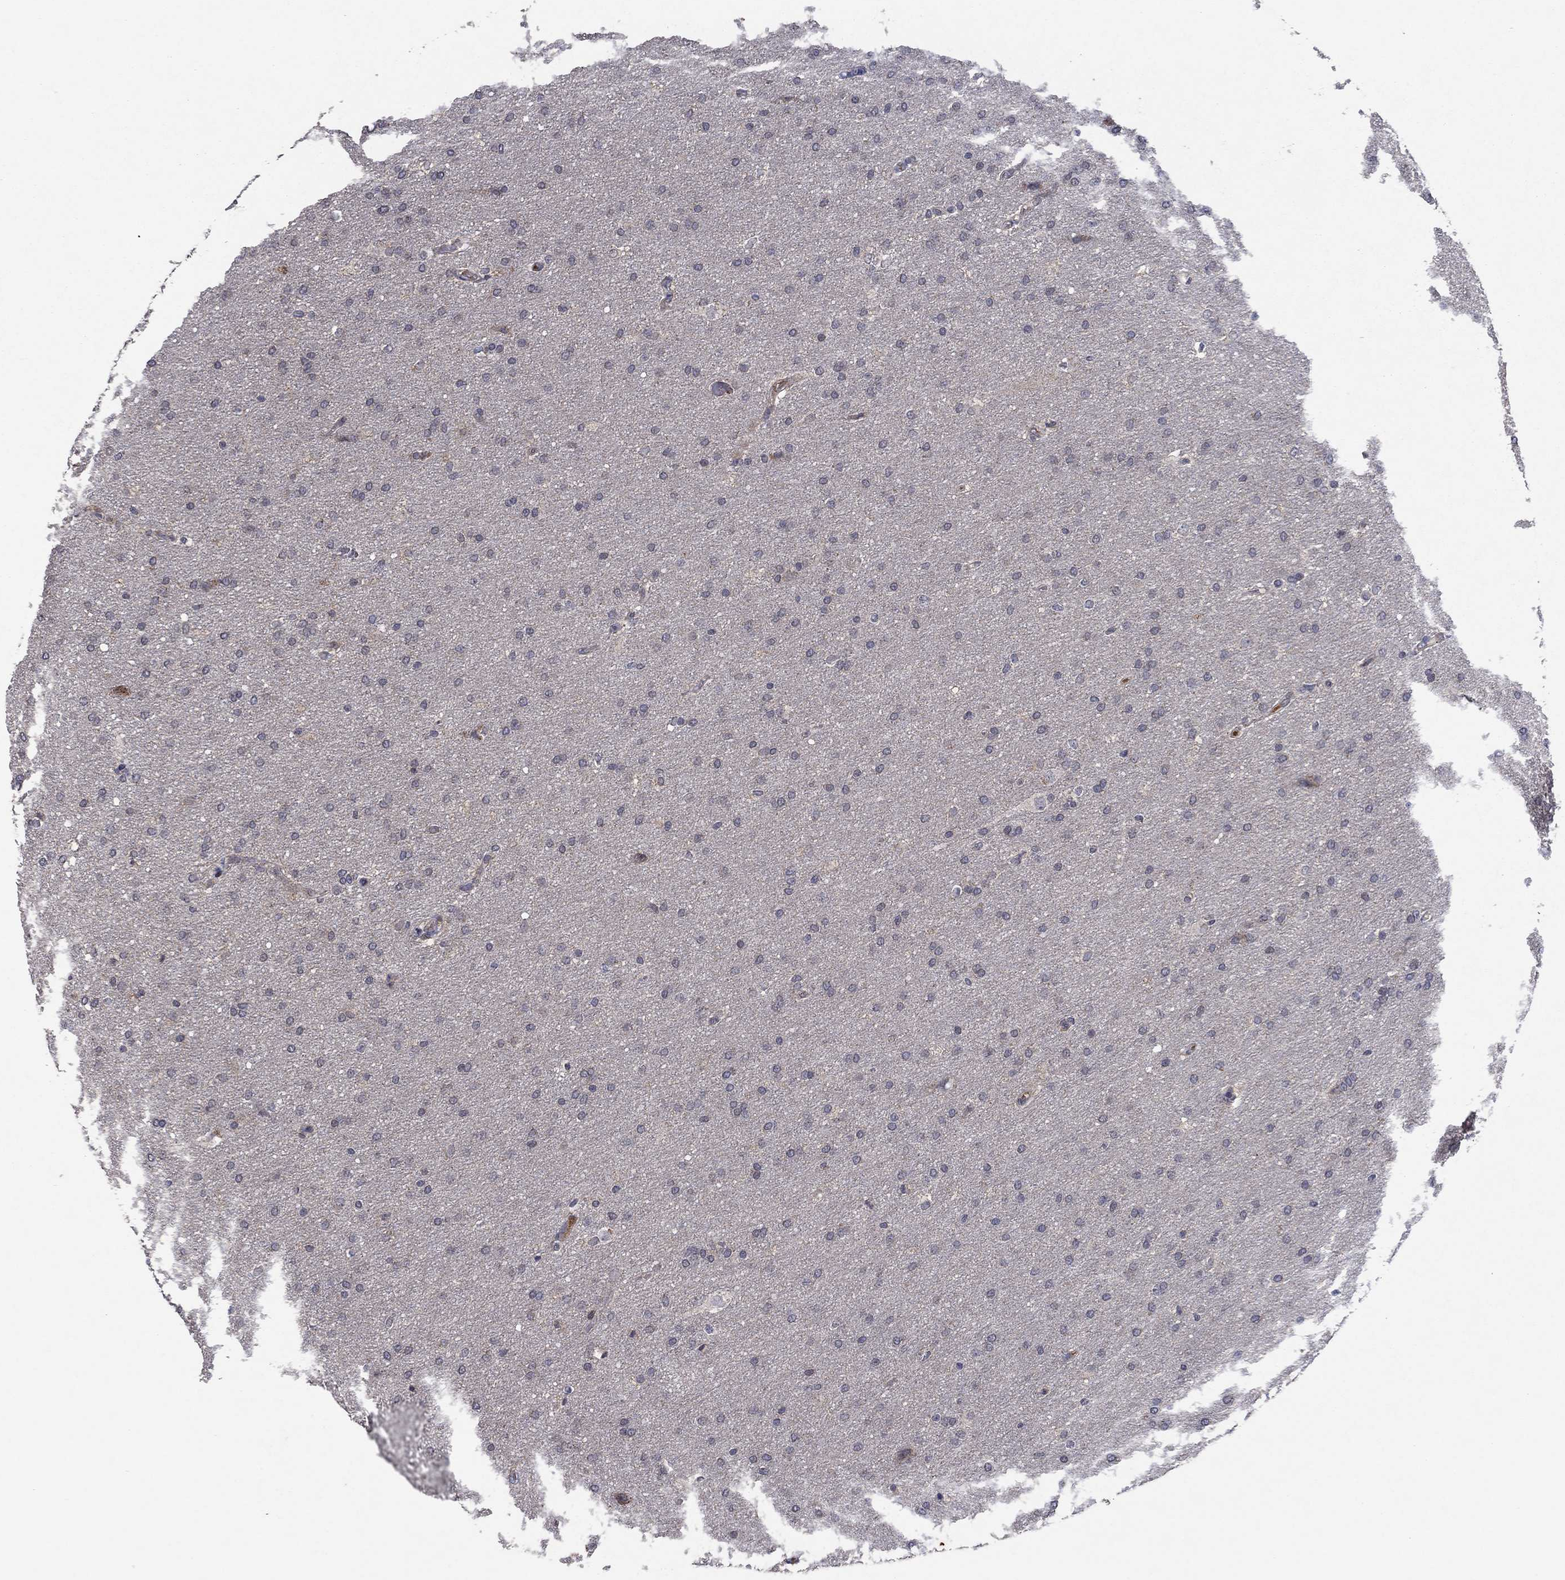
{"staining": {"intensity": "negative", "quantity": "none", "location": "none"}, "tissue": "glioma", "cell_type": "Tumor cells", "image_type": "cancer", "snomed": [{"axis": "morphology", "description": "Glioma, malignant, Low grade"}, {"axis": "topography", "description": "Brain"}], "caption": "This is an IHC photomicrograph of human glioma. There is no staining in tumor cells.", "gene": "IL4", "patient": {"sex": "female", "age": 37}}